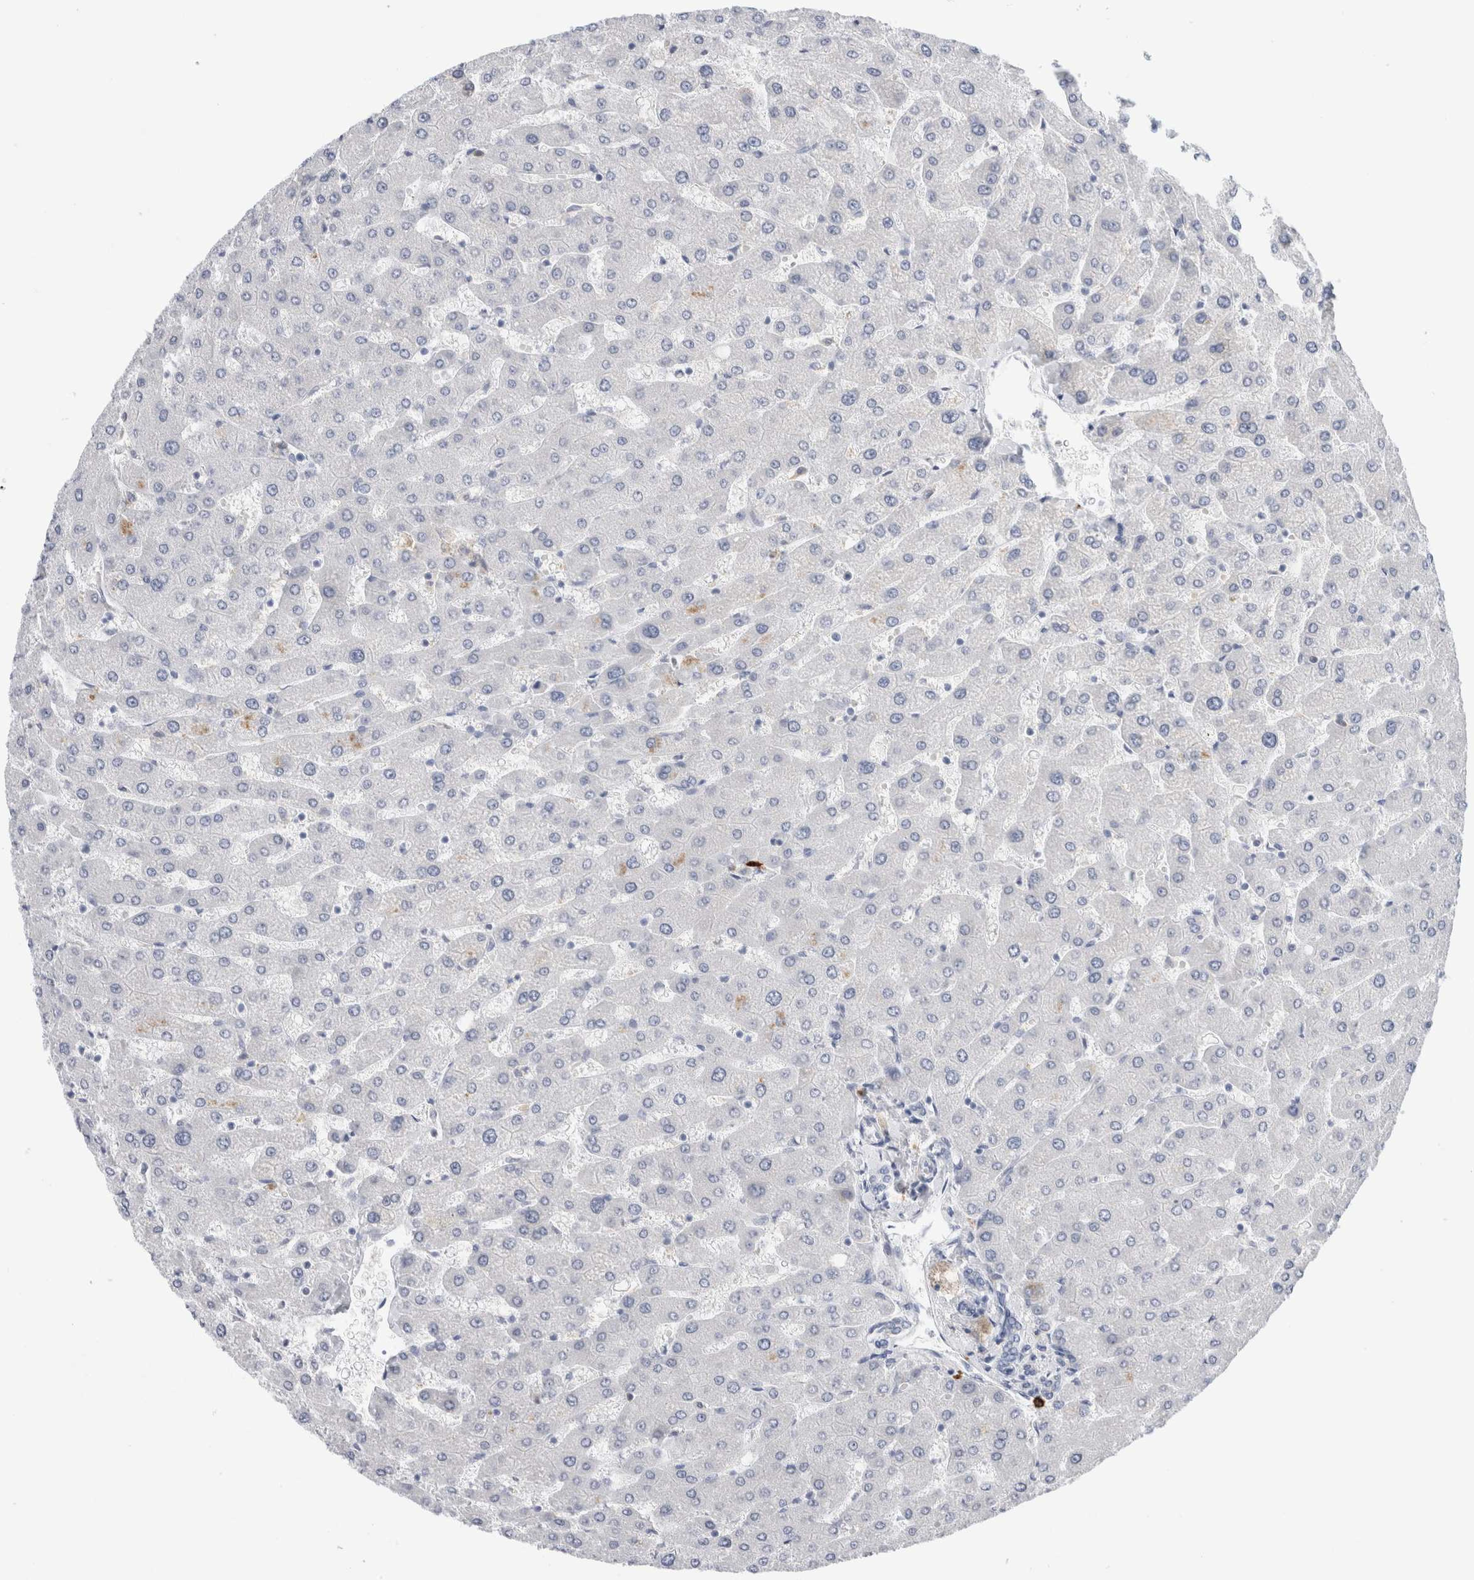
{"staining": {"intensity": "negative", "quantity": "none", "location": "none"}, "tissue": "liver", "cell_type": "Cholangiocytes", "image_type": "normal", "snomed": [{"axis": "morphology", "description": "Normal tissue, NOS"}, {"axis": "topography", "description": "Liver"}], "caption": "IHC of benign human liver displays no staining in cholangiocytes.", "gene": "SLC22A12", "patient": {"sex": "male", "age": 55}}